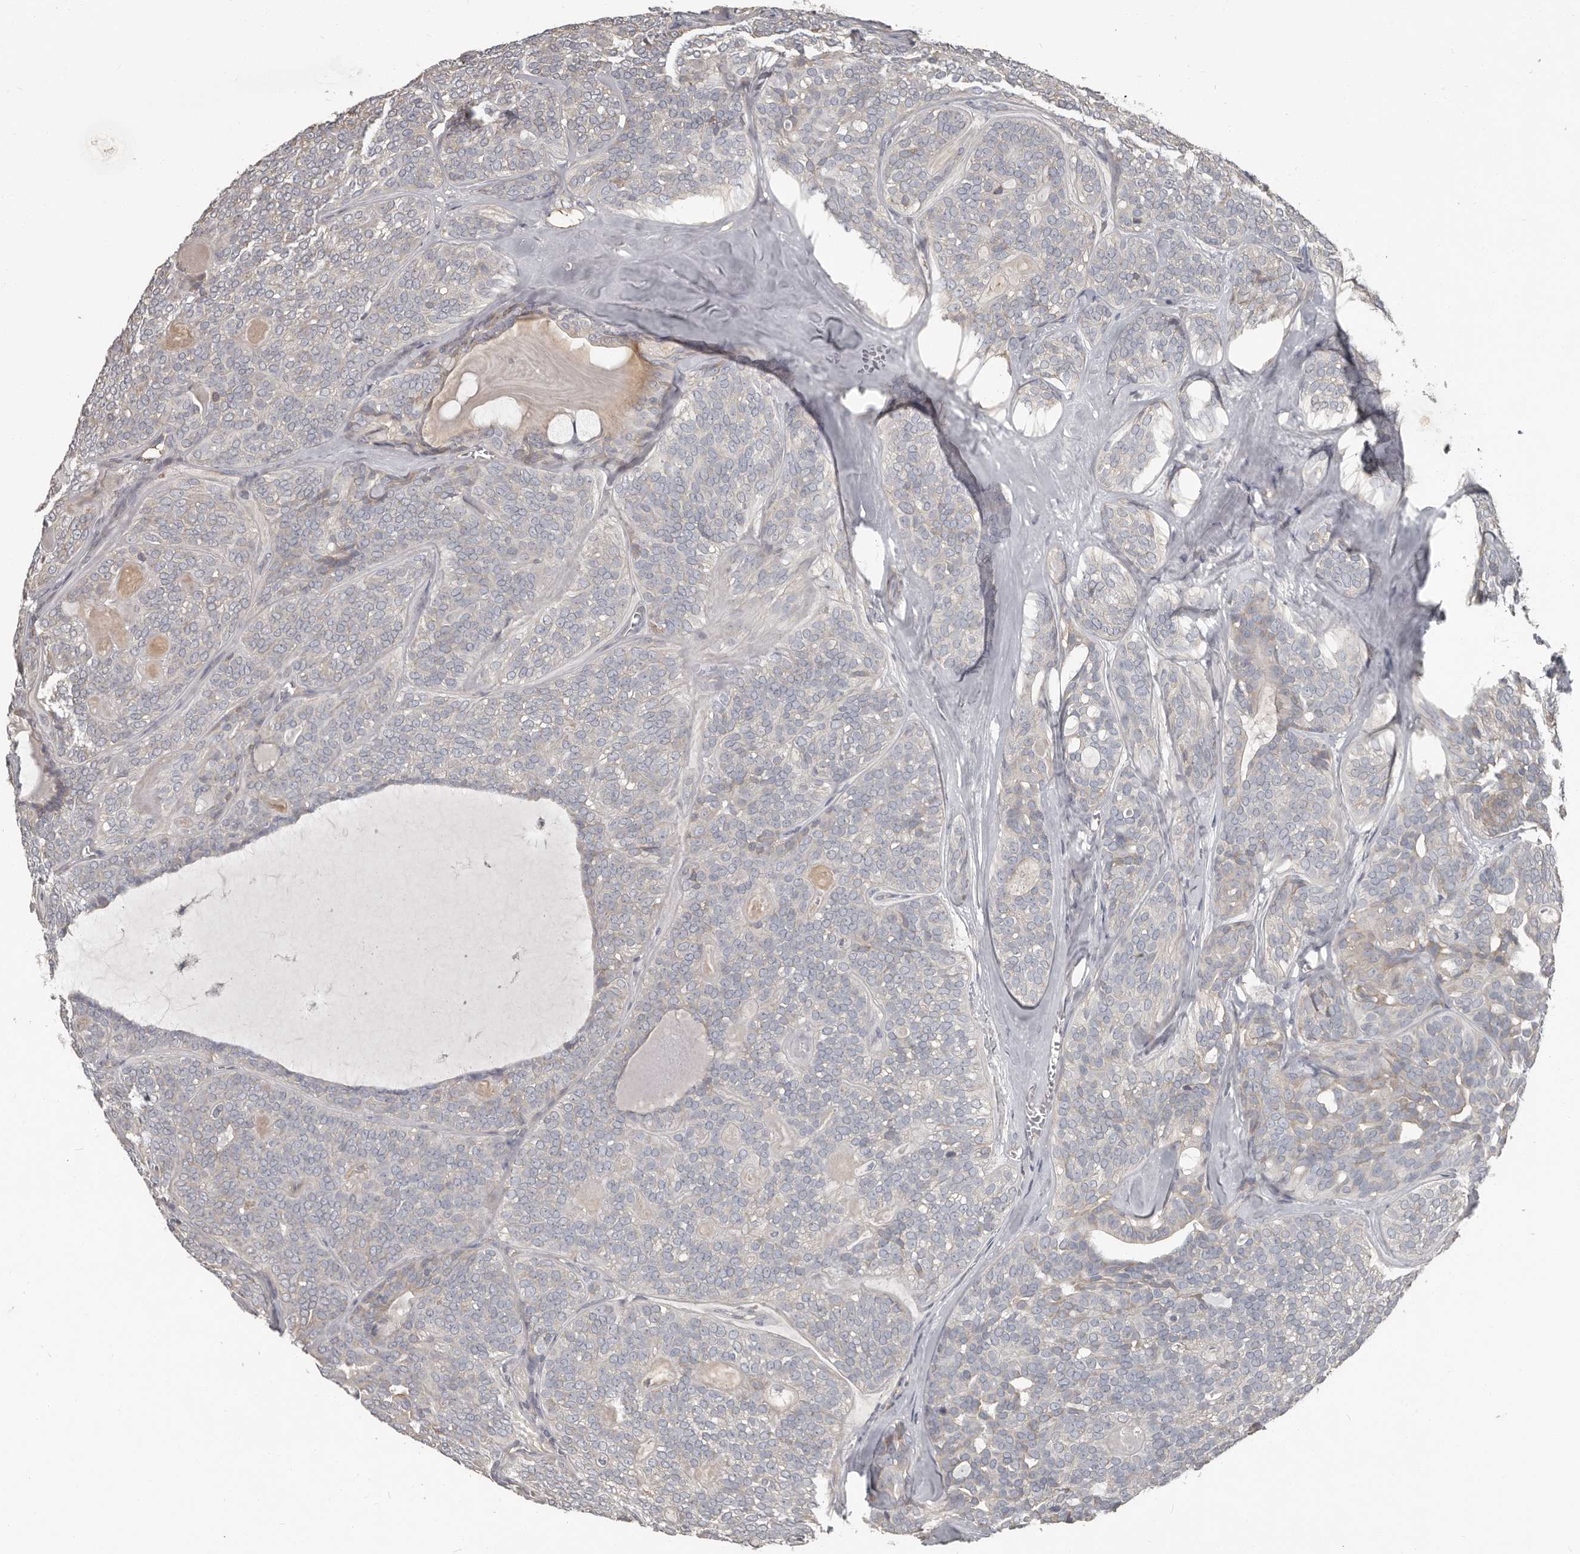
{"staining": {"intensity": "negative", "quantity": "none", "location": "none"}, "tissue": "head and neck cancer", "cell_type": "Tumor cells", "image_type": "cancer", "snomed": [{"axis": "morphology", "description": "Adenocarcinoma, NOS"}, {"axis": "topography", "description": "Head-Neck"}], "caption": "The image displays no significant staining in tumor cells of head and neck cancer (adenocarcinoma). (DAB IHC visualized using brightfield microscopy, high magnification).", "gene": "CA6", "patient": {"sex": "male", "age": 66}}